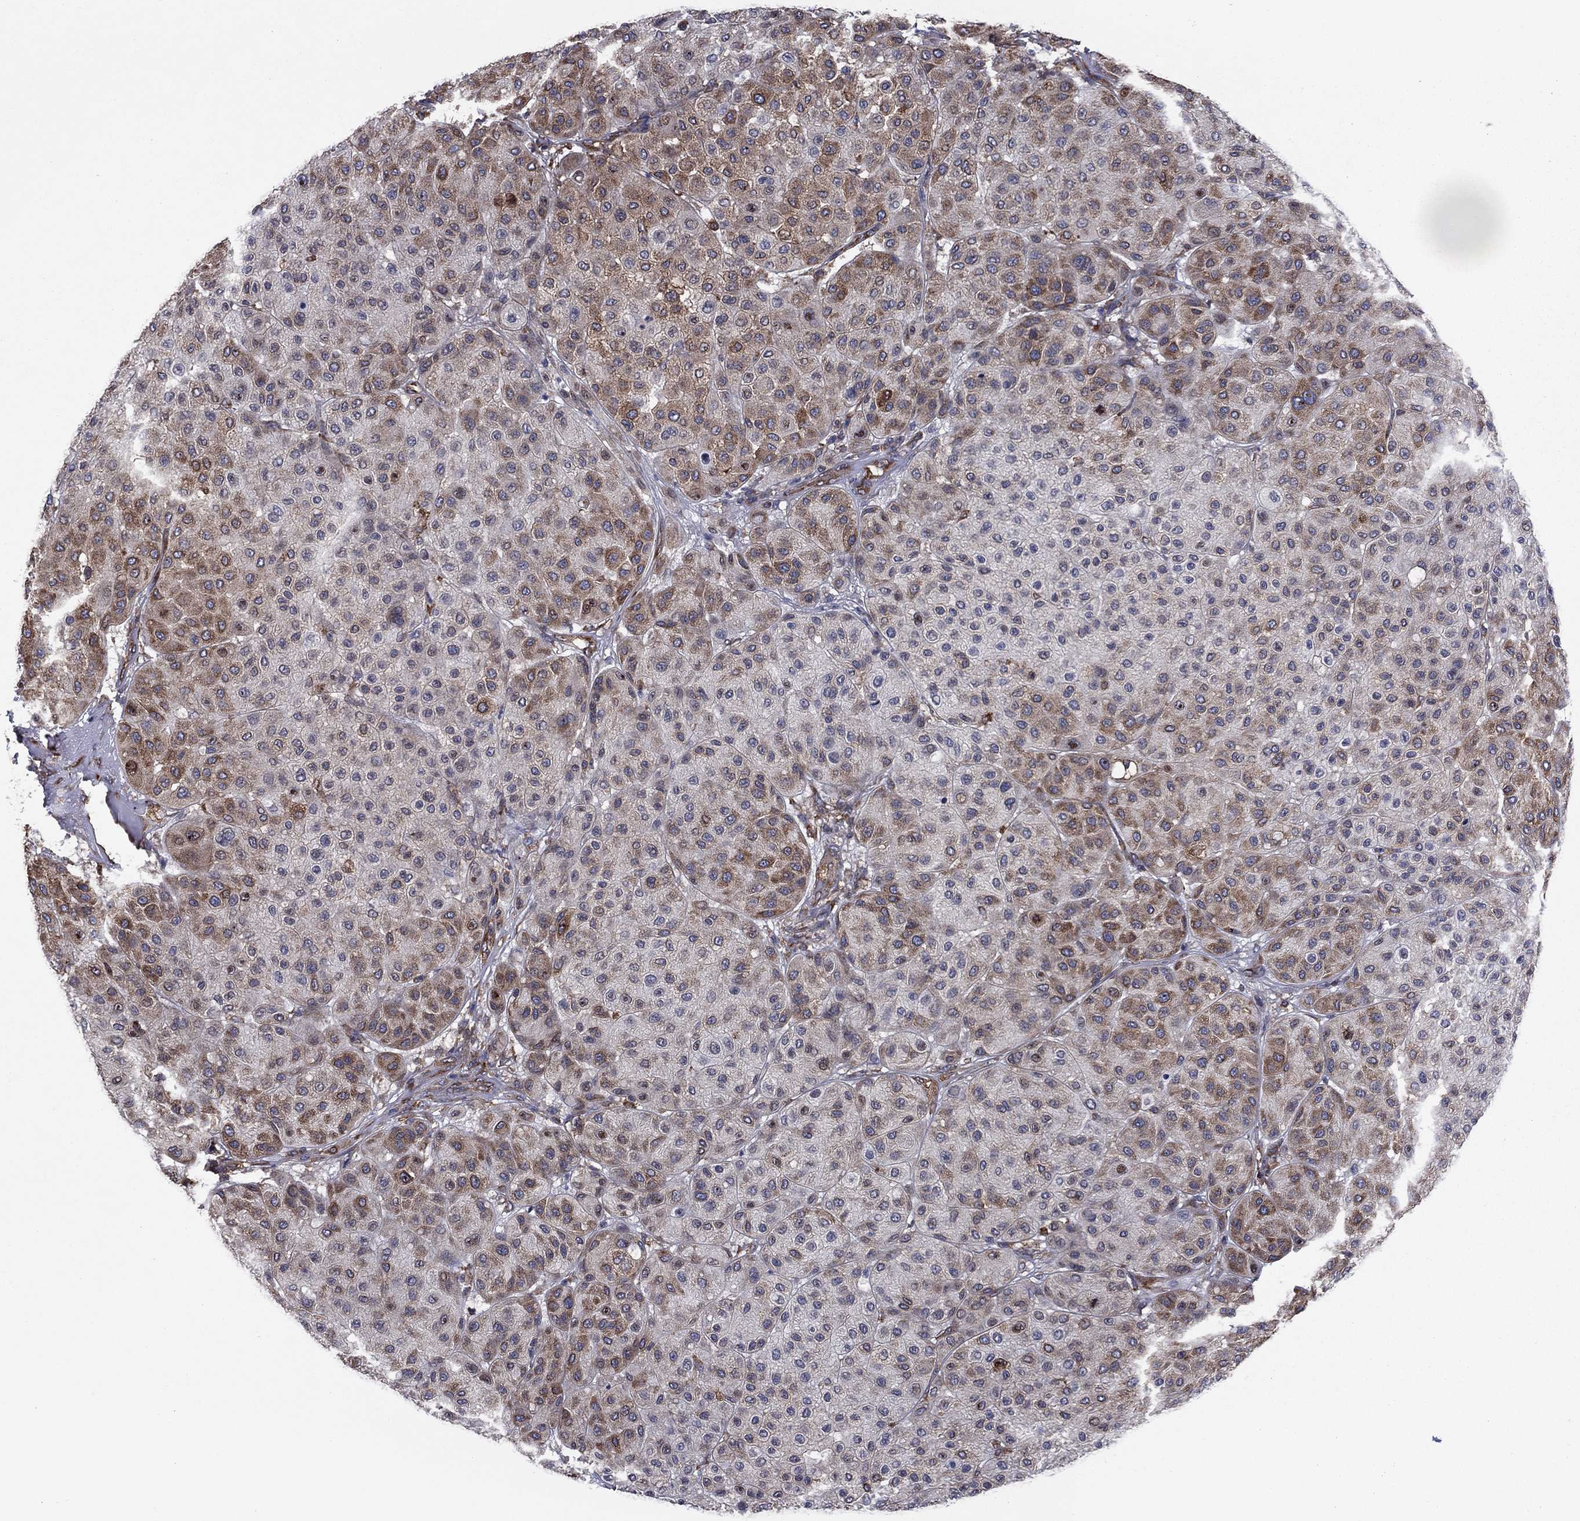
{"staining": {"intensity": "moderate", "quantity": "<25%", "location": "cytoplasmic/membranous"}, "tissue": "melanoma", "cell_type": "Tumor cells", "image_type": "cancer", "snomed": [{"axis": "morphology", "description": "Malignant melanoma, Metastatic site"}, {"axis": "topography", "description": "Smooth muscle"}], "caption": "Melanoma stained with immunohistochemistry exhibits moderate cytoplasmic/membranous positivity in about <25% of tumor cells.", "gene": "YBX1", "patient": {"sex": "male", "age": 41}}